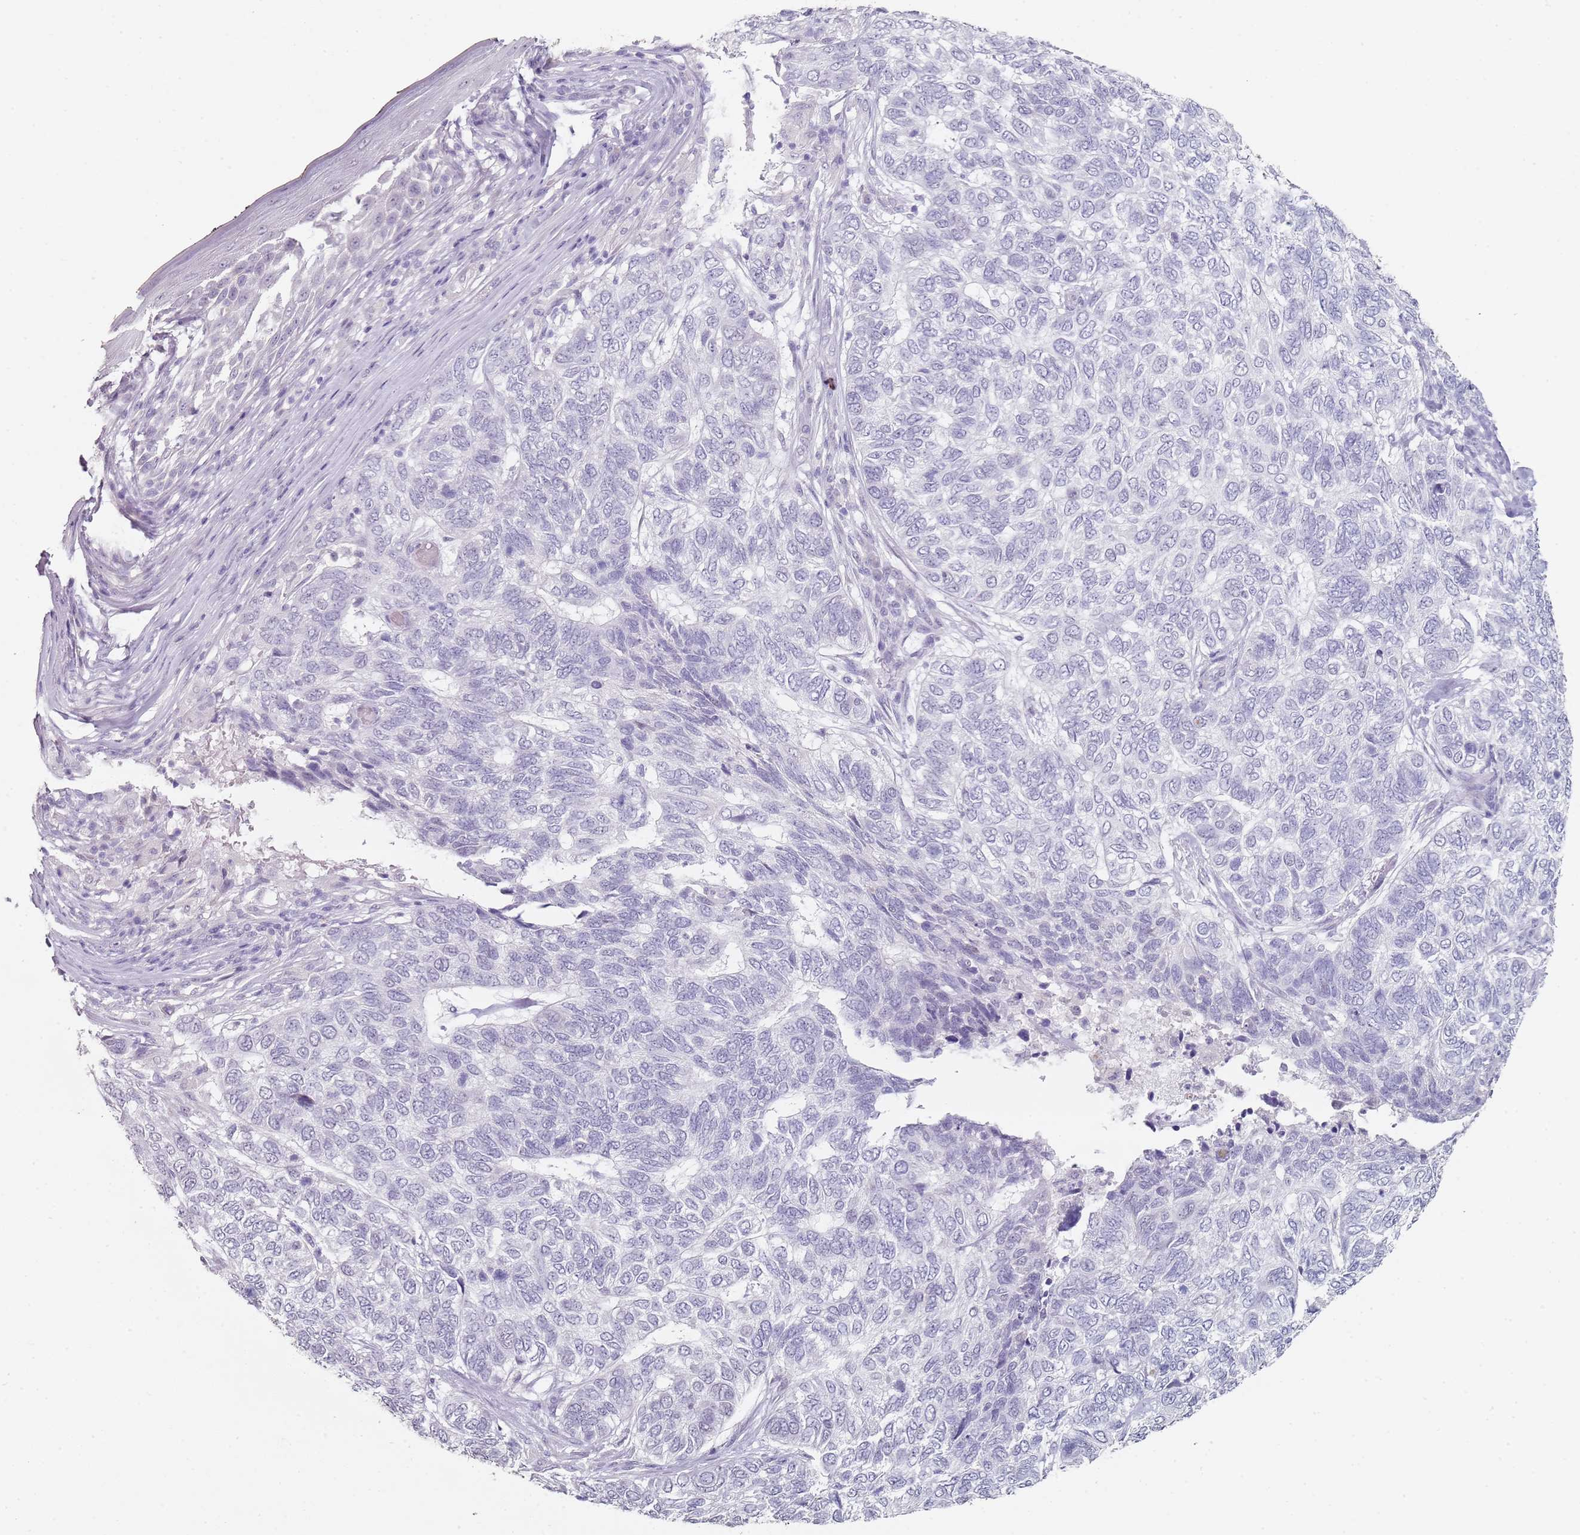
{"staining": {"intensity": "negative", "quantity": "none", "location": "none"}, "tissue": "skin cancer", "cell_type": "Tumor cells", "image_type": "cancer", "snomed": [{"axis": "morphology", "description": "Basal cell carcinoma"}, {"axis": "topography", "description": "Skin"}], "caption": "Protein analysis of skin cancer (basal cell carcinoma) displays no significant expression in tumor cells.", "gene": "DNAH11", "patient": {"sex": "female", "age": 65}}